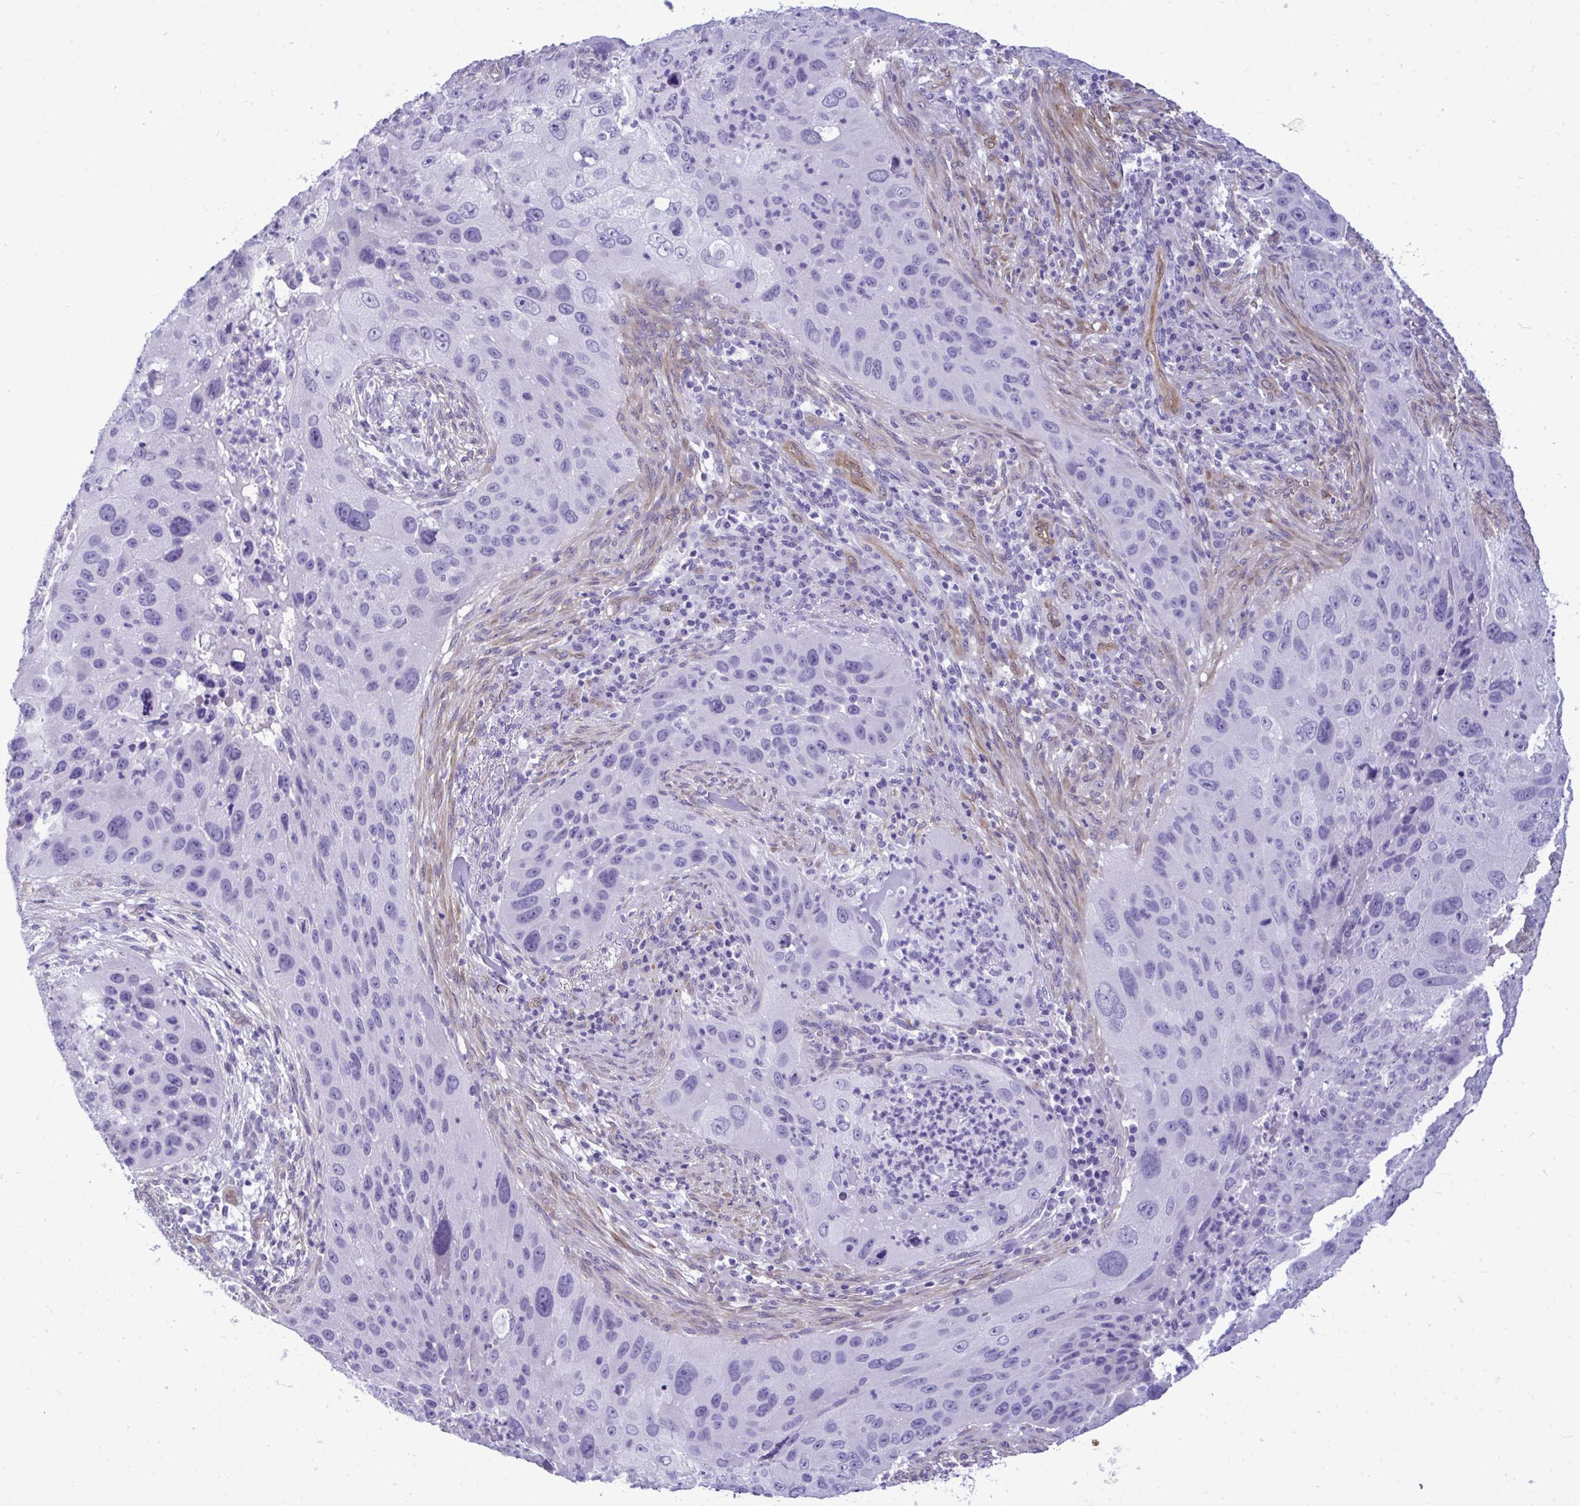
{"staining": {"intensity": "negative", "quantity": "none", "location": "none"}, "tissue": "lung cancer", "cell_type": "Tumor cells", "image_type": "cancer", "snomed": [{"axis": "morphology", "description": "Squamous cell carcinoma, NOS"}, {"axis": "topography", "description": "Lung"}], "caption": "Tumor cells show no significant expression in squamous cell carcinoma (lung).", "gene": "LIMS2", "patient": {"sex": "male", "age": 63}}